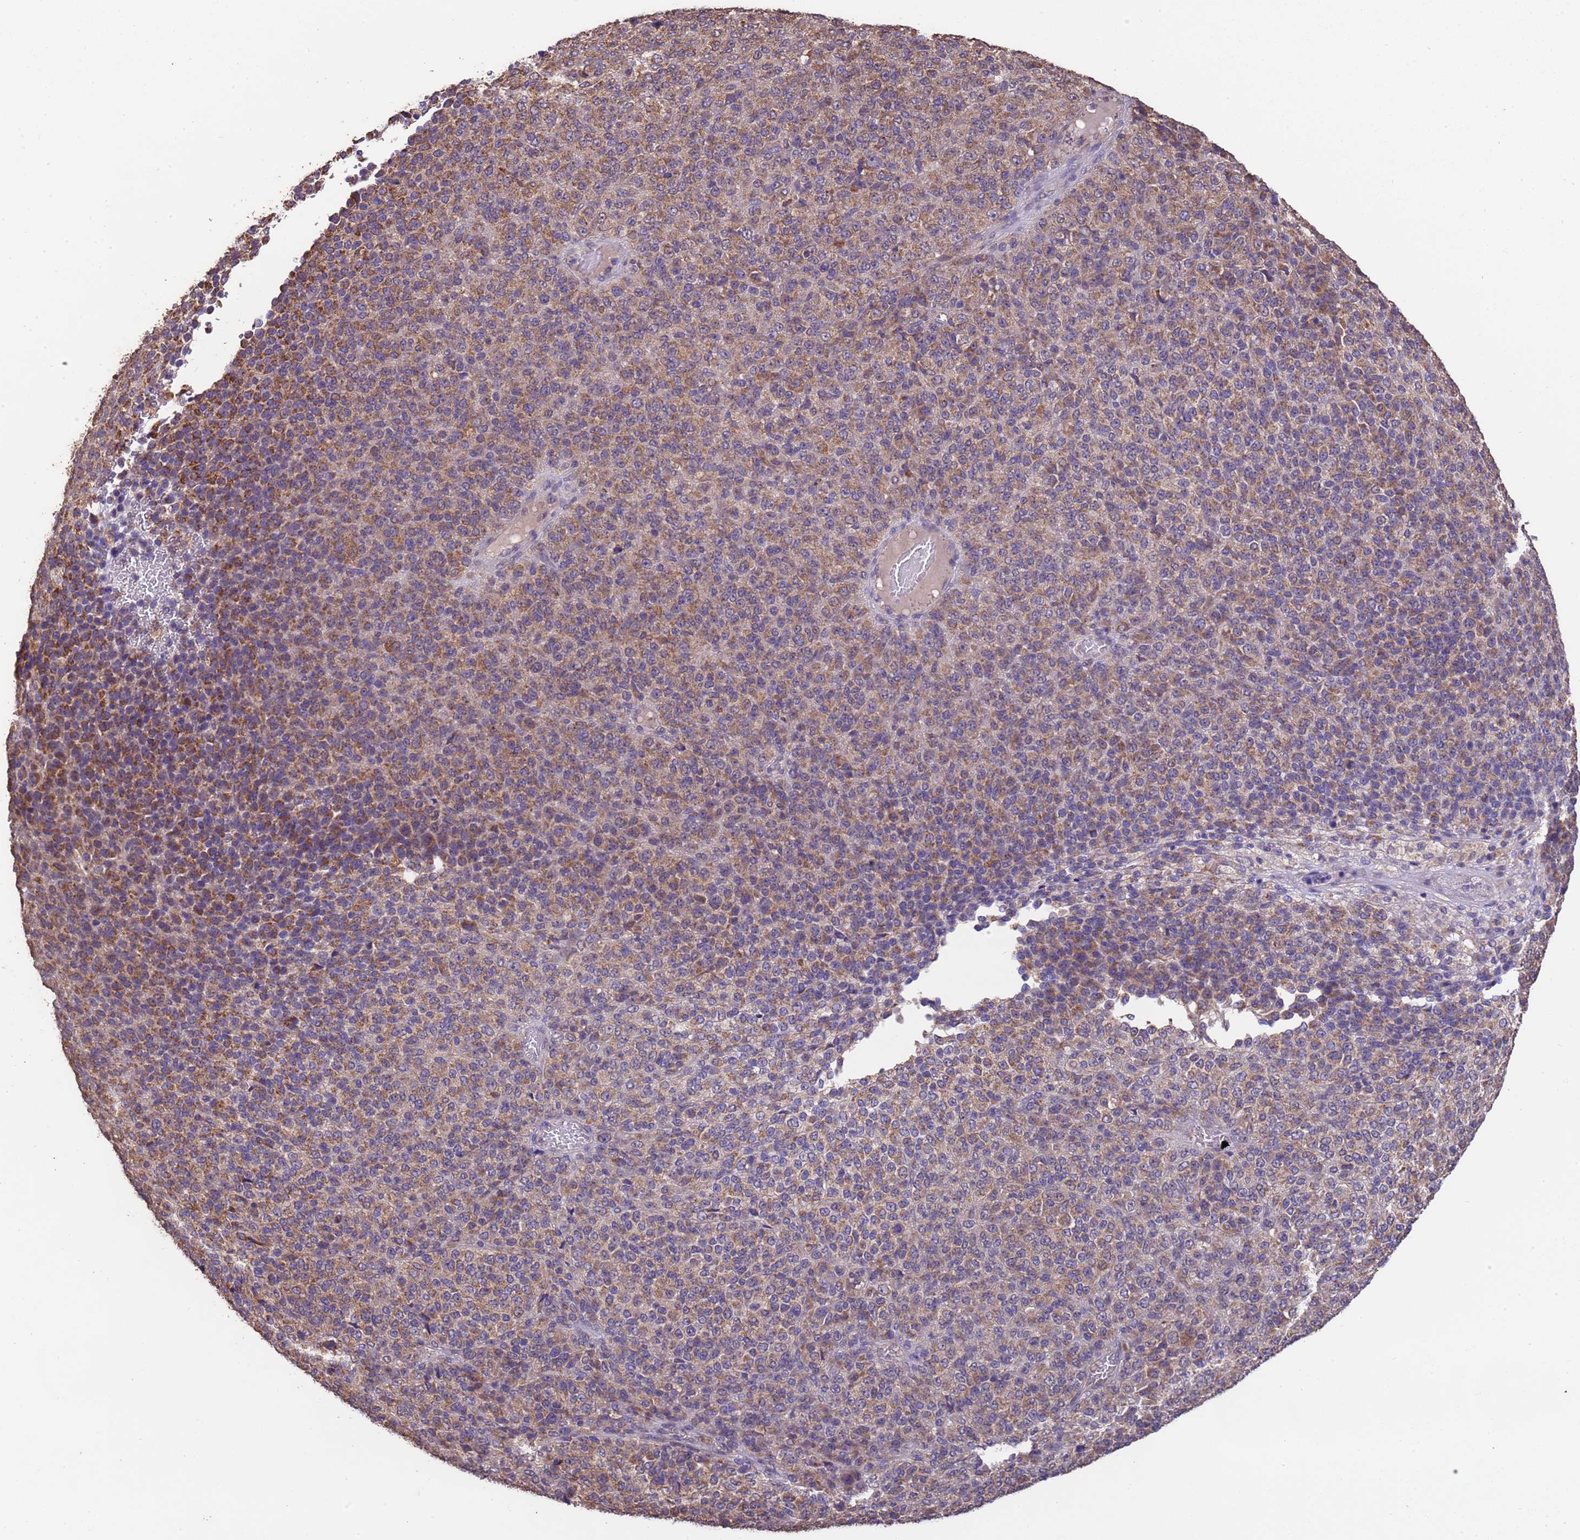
{"staining": {"intensity": "moderate", "quantity": "25%-75%", "location": "cytoplasmic/membranous"}, "tissue": "melanoma", "cell_type": "Tumor cells", "image_type": "cancer", "snomed": [{"axis": "morphology", "description": "Malignant melanoma, Metastatic site"}, {"axis": "topography", "description": "Brain"}], "caption": "Moderate cytoplasmic/membranous staining for a protein is appreciated in approximately 25%-75% of tumor cells of melanoma using immunohistochemistry (IHC).", "gene": "NPHP1", "patient": {"sex": "female", "age": 56}}